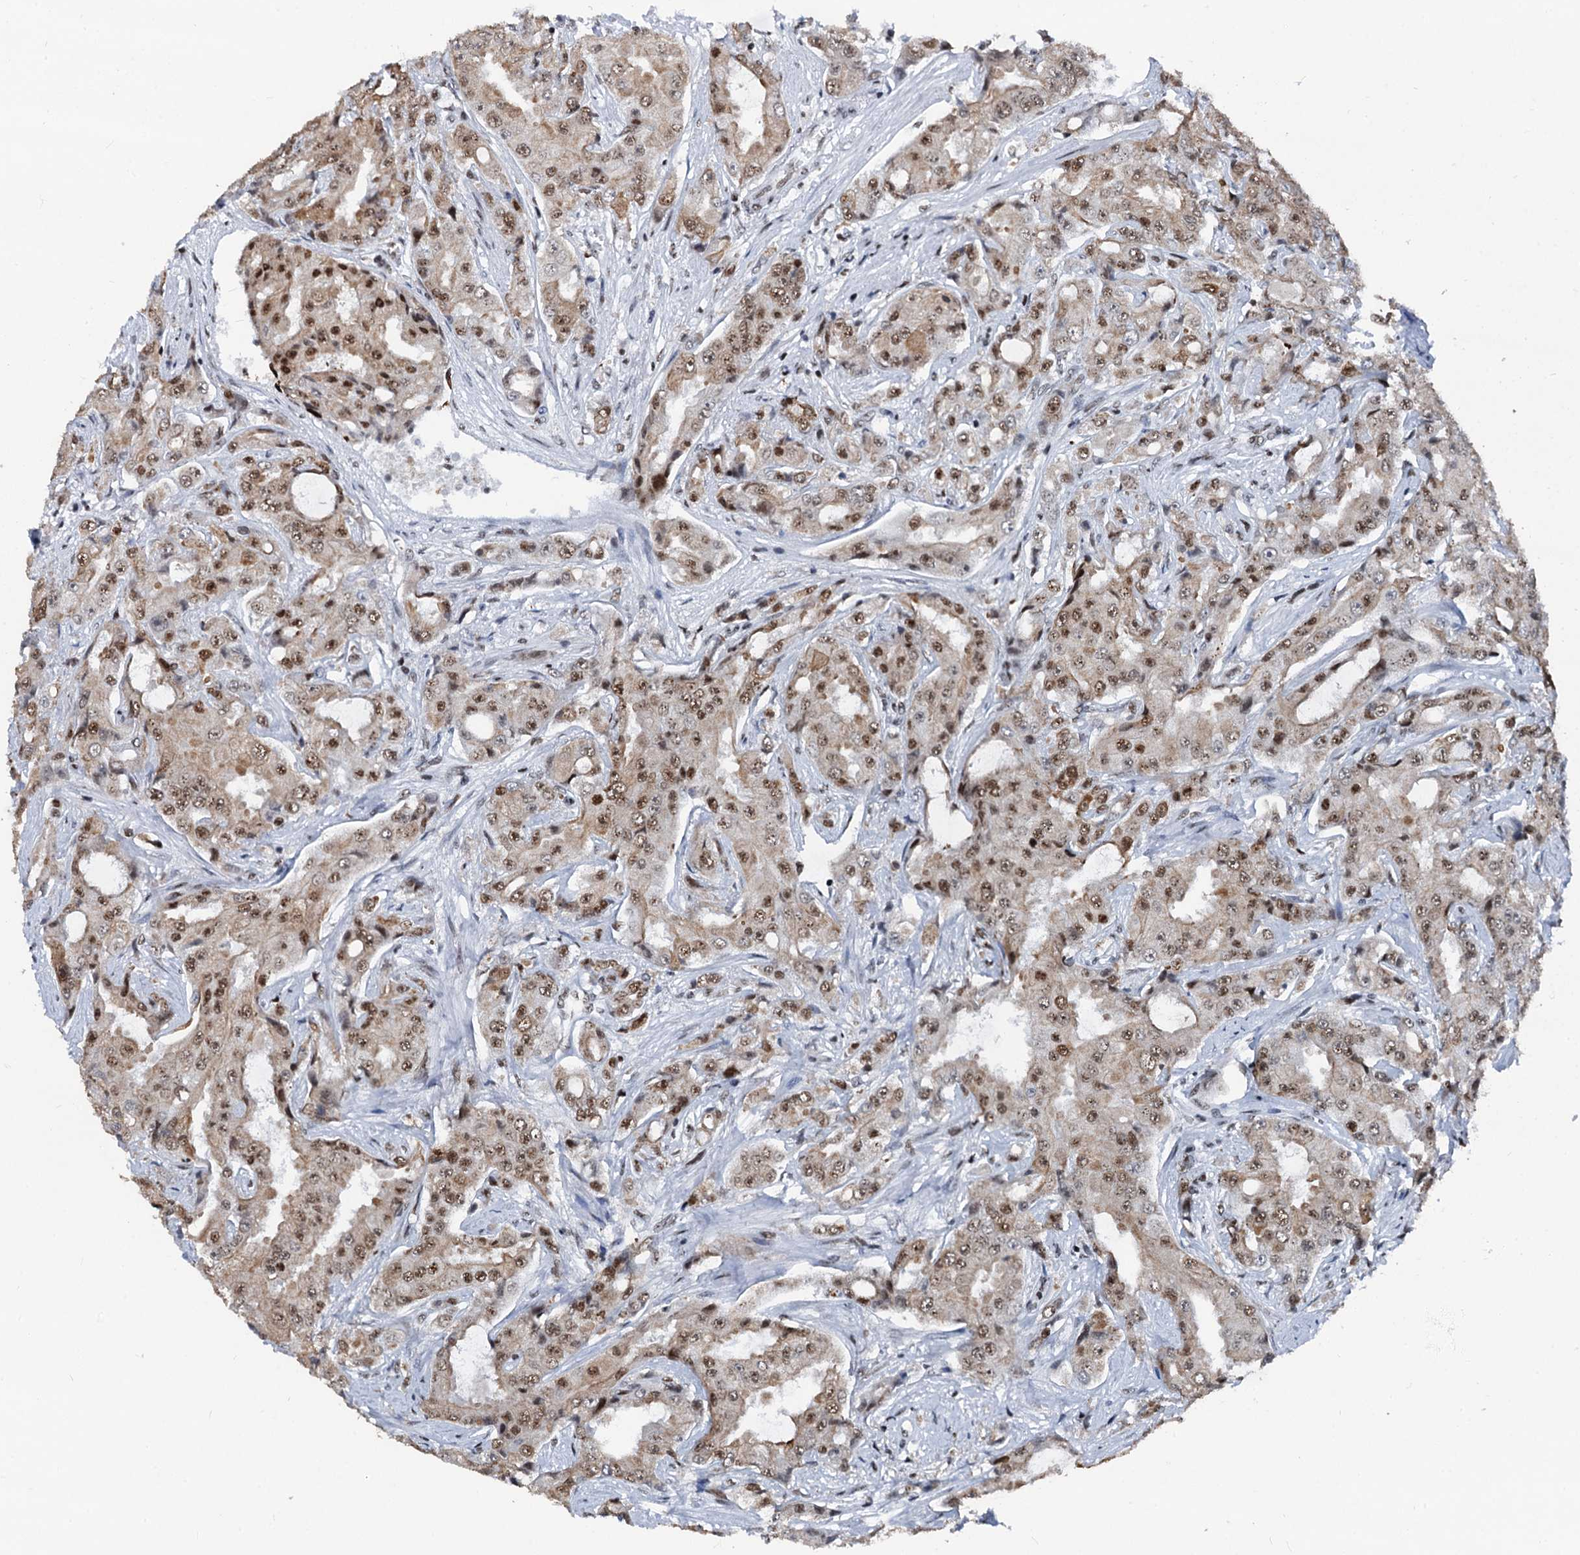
{"staining": {"intensity": "moderate", "quantity": ">75%", "location": "nuclear"}, "tissue": "prostate cancer", "cell_type": "Tumor cells", "image_type": "cancer", "snomed": [{"axis": "morphology", "description": "Adenocarcinoma, High grade"}, {"axis": "topography", "description": "Prostate"}], "caption": "This micrograph reveals IHC staining of human prostate cancer, with medium moderate nuclear staining in about >75% of tumor cells.", "gene": "DDX23", "patient": {"sex": "male", "age": 73}}